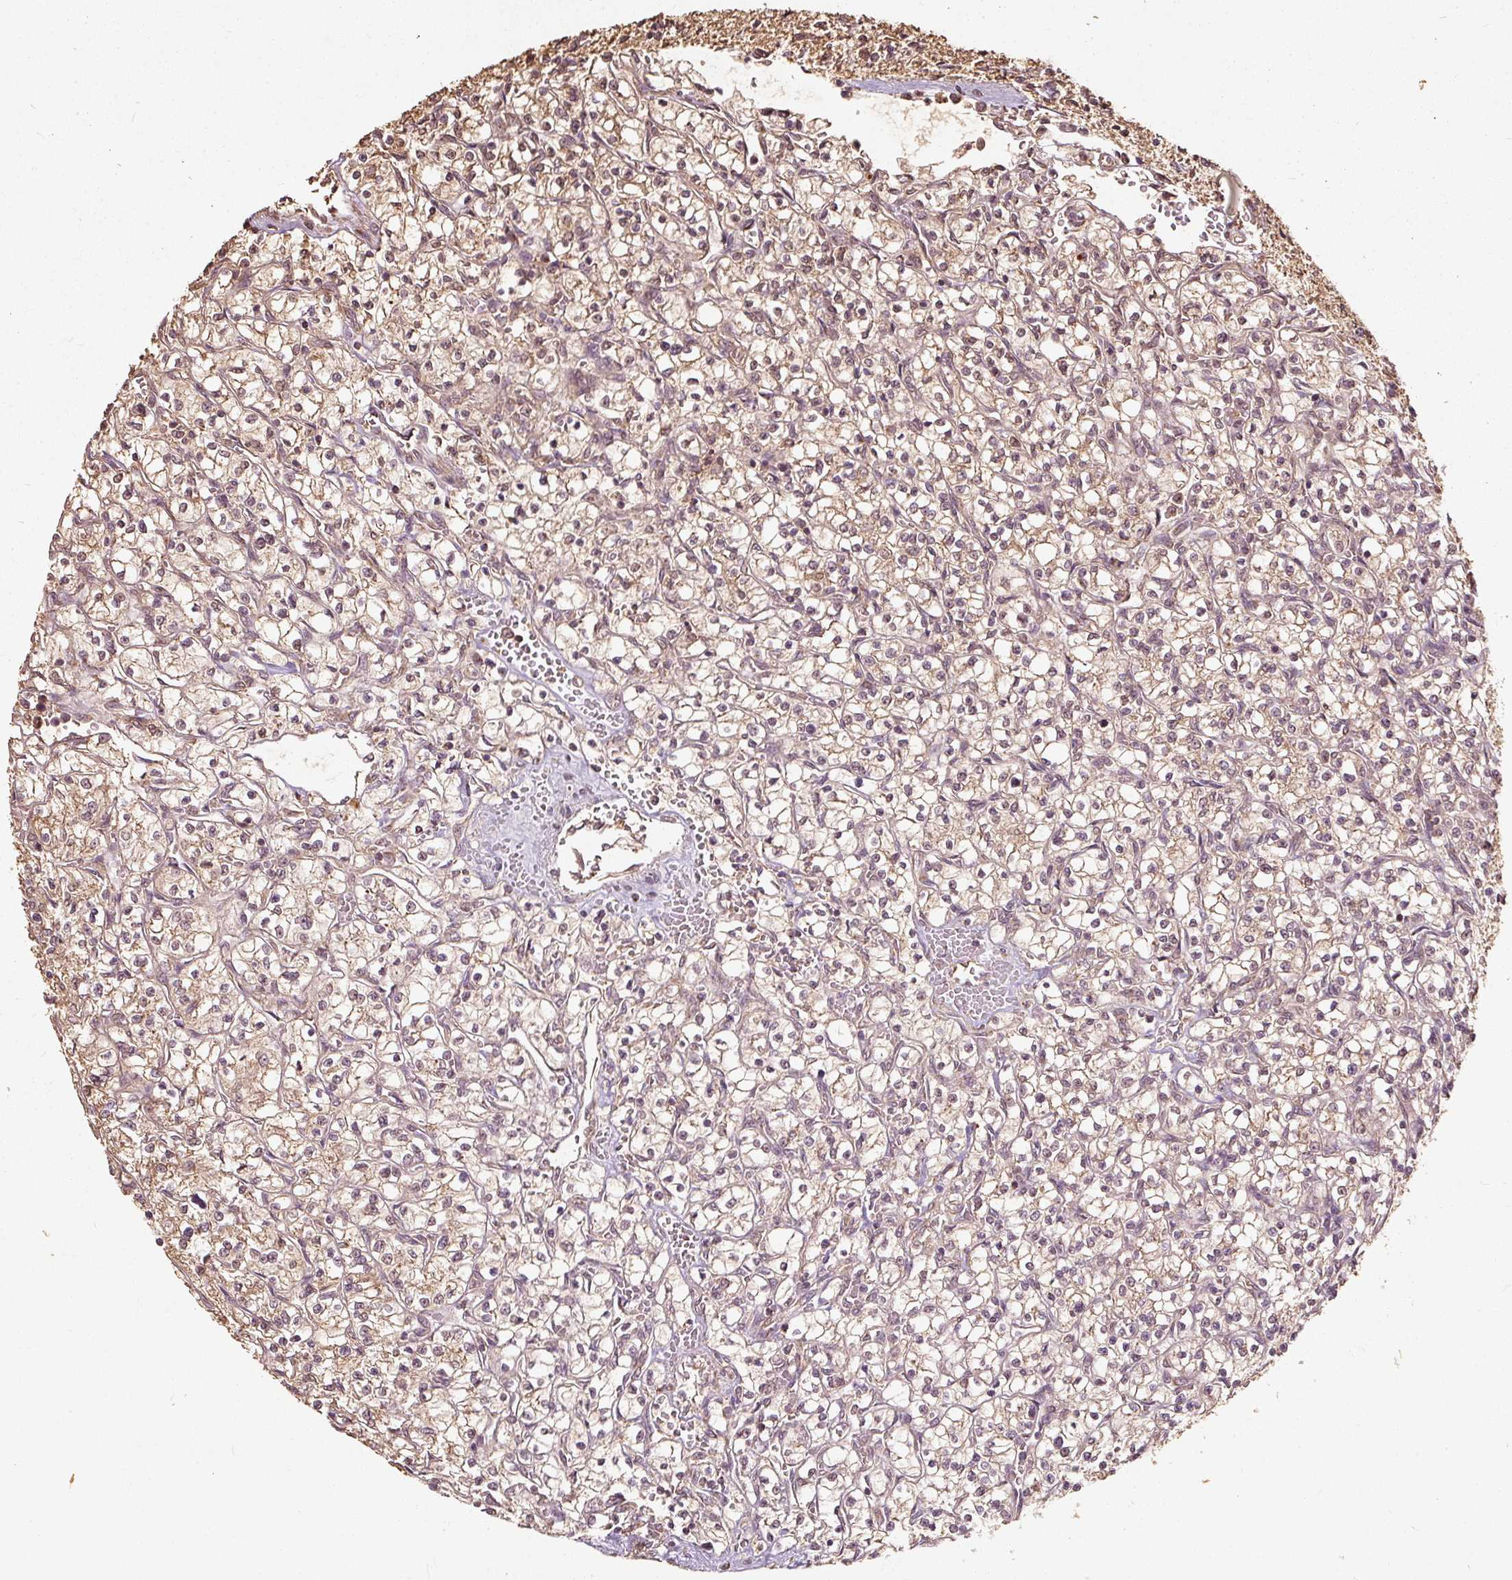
{"staining": {"intensity": "moderate", "quantity": ">75%", "location": "cytoplasmic/membranous"}, "tissue": "renal cancer", "cell_type": "Tumor cells", "image_type": "cancer", "snomed": [{"axis": "morphology", "description": "Adenocarcinoma, NOS"}, {"axis": "topography", "description": "Kidney"}], "caption": "A brown stain labels moderate cytoplasmic/membranous expression of a protein in human renal adenocarcinoma tumor cells. (DAB (3,3'-diaminobenzidine) = brown stain, brightfield microscopy at high magnification).", "gene": "FUT8", "patient": {"sex": "female", "age": 64}}